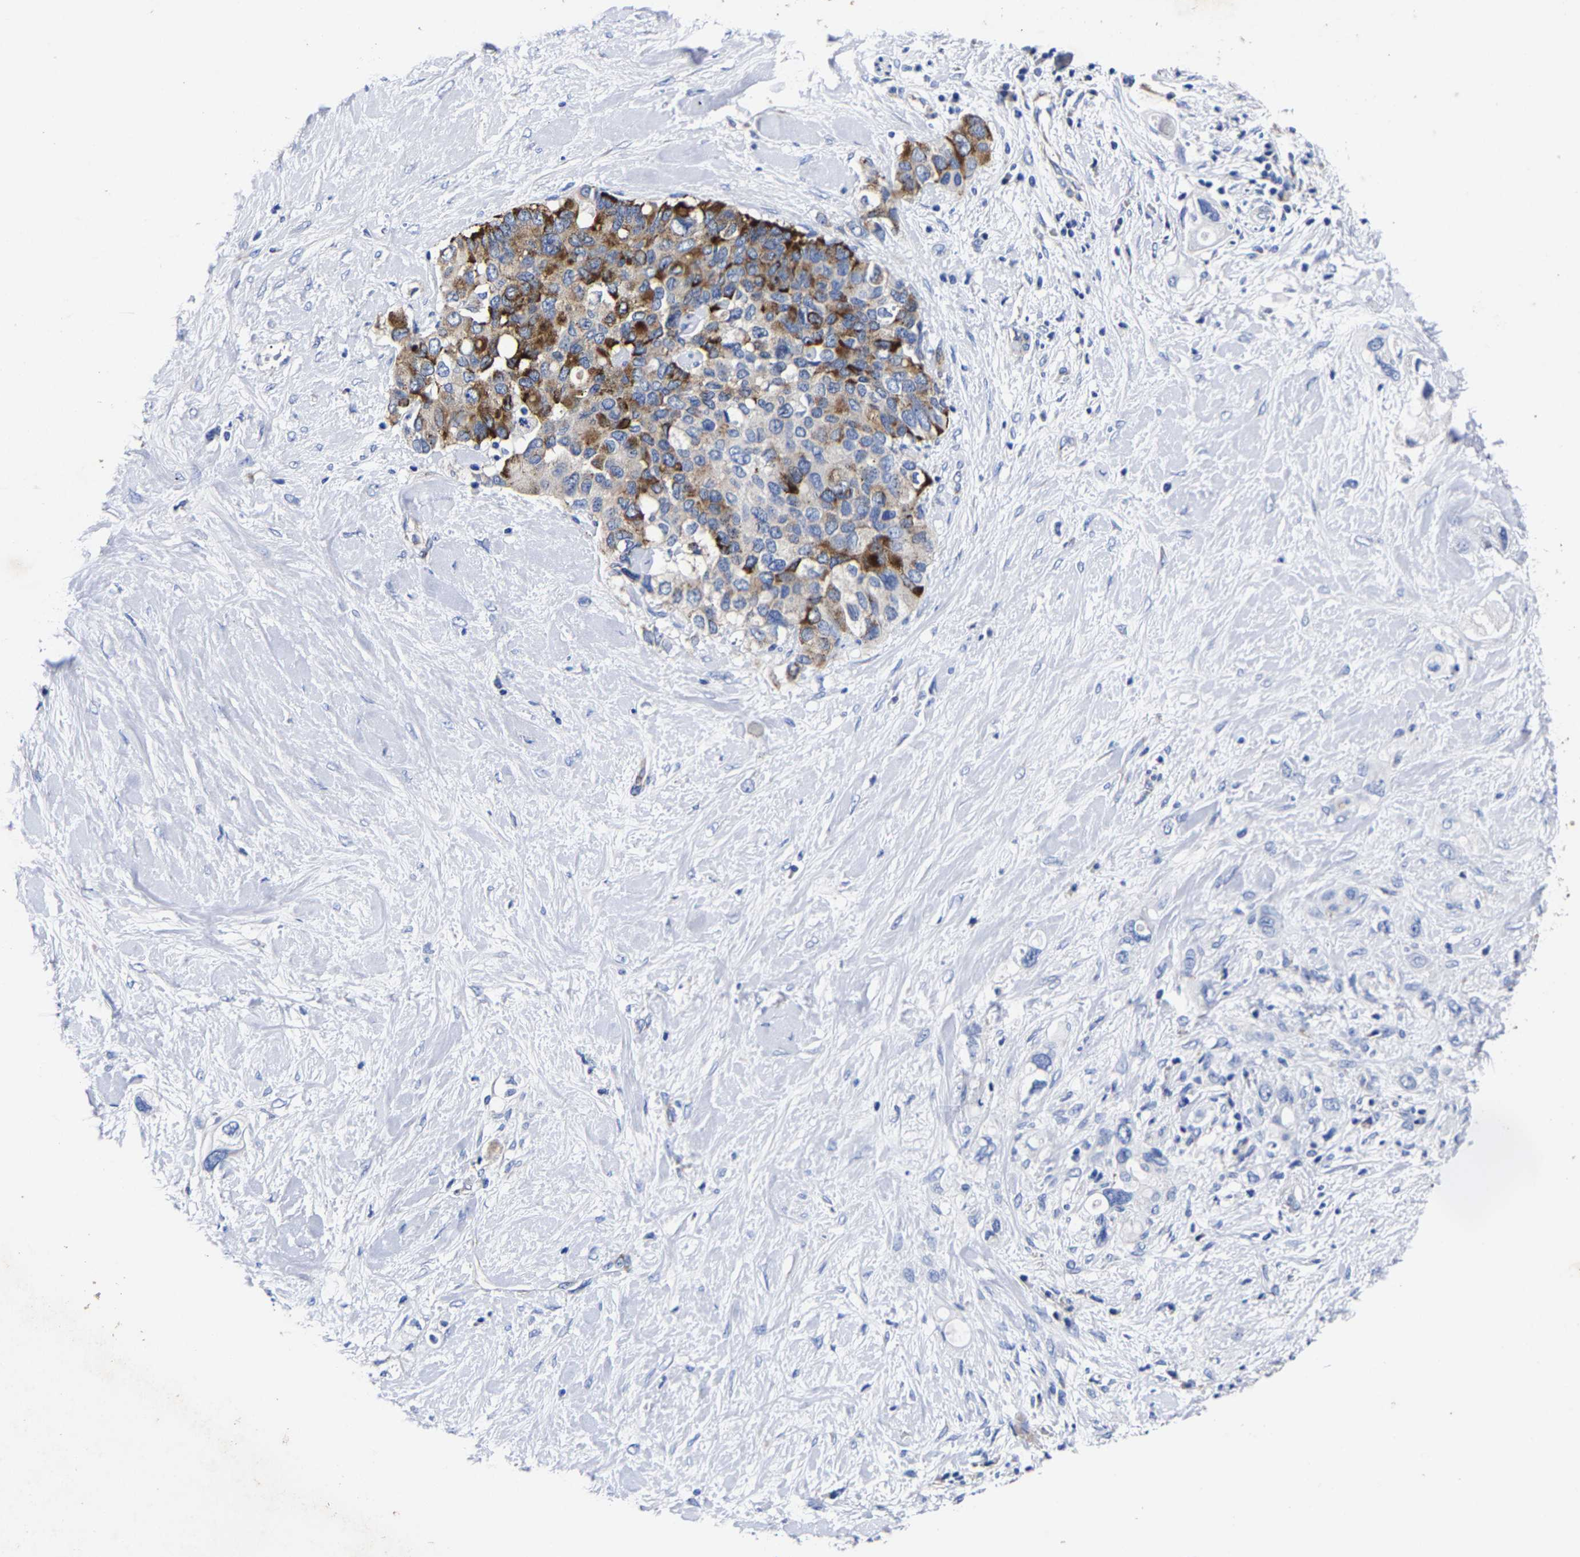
{"staining": {"intensity": "moderate", "quantity": "25%-75%", "location": "cytoplasmic/membranous"}, "tissue": "pancreatic cancer", "cell_type": "Tumor cells", "image_type": "cancer", "snomed": [{"axis": "morphology", "description": "Adenocarcinoma, NOS"}, {"axis": "topography", "description": "Pancreas"}], "caption": "An IHC histopathology image of neoplastic tissue is shown. Protein staining in brown highlights moderate cytoplasmic/membranous positivity in adenocarcinoma (pancreatic) within tumor cells. The staining is performed using DAB (3,3'-diaminobenzidine) brown chromogen to label protein expression. The nuclei are counter-stained blue using hematoxylin.", "gene": "AASS", "patient": {"sex": "female", "age": 56}}